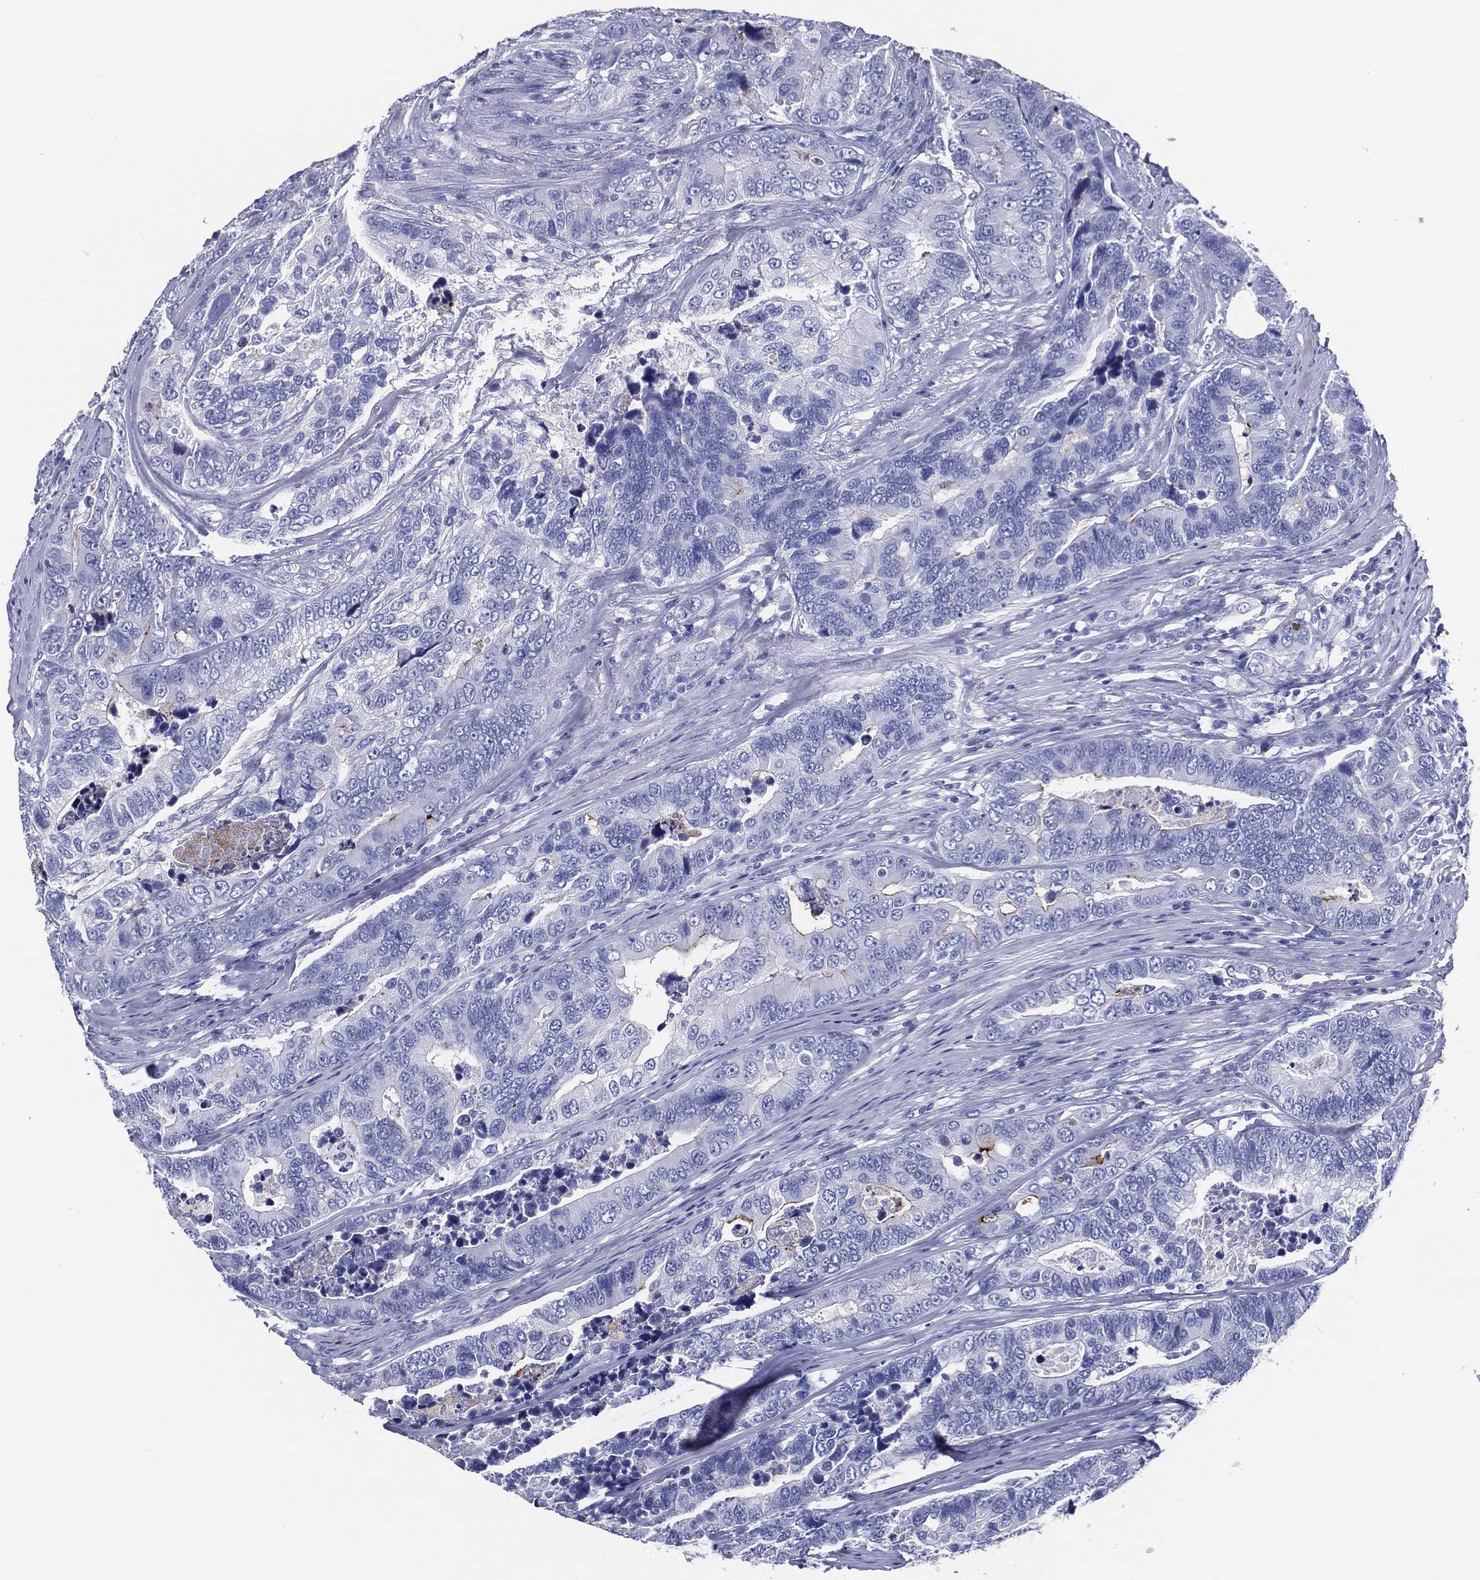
{"staining": {"intensity": "moderate", "quantity": "<25%", "location": "cytoplasmic/membranous"}, "tissue": "colorectal cancer", "cell_type": "Tumor cells", "image_type": "cancer", "snomed": [{"axis": "morphology", "description": "Adenocarcinoma, NOS"}, {"axis": "topography", "description": "Colon"}], "caption": "Human adenocarcinoma (colorectal) stained for a protein (brown) shows moderate cytoplasmic/membranous positive expression in about <25% of tumor cells.", "gene": "ACE2", "patient": {"sex": "female", "age": 72}}